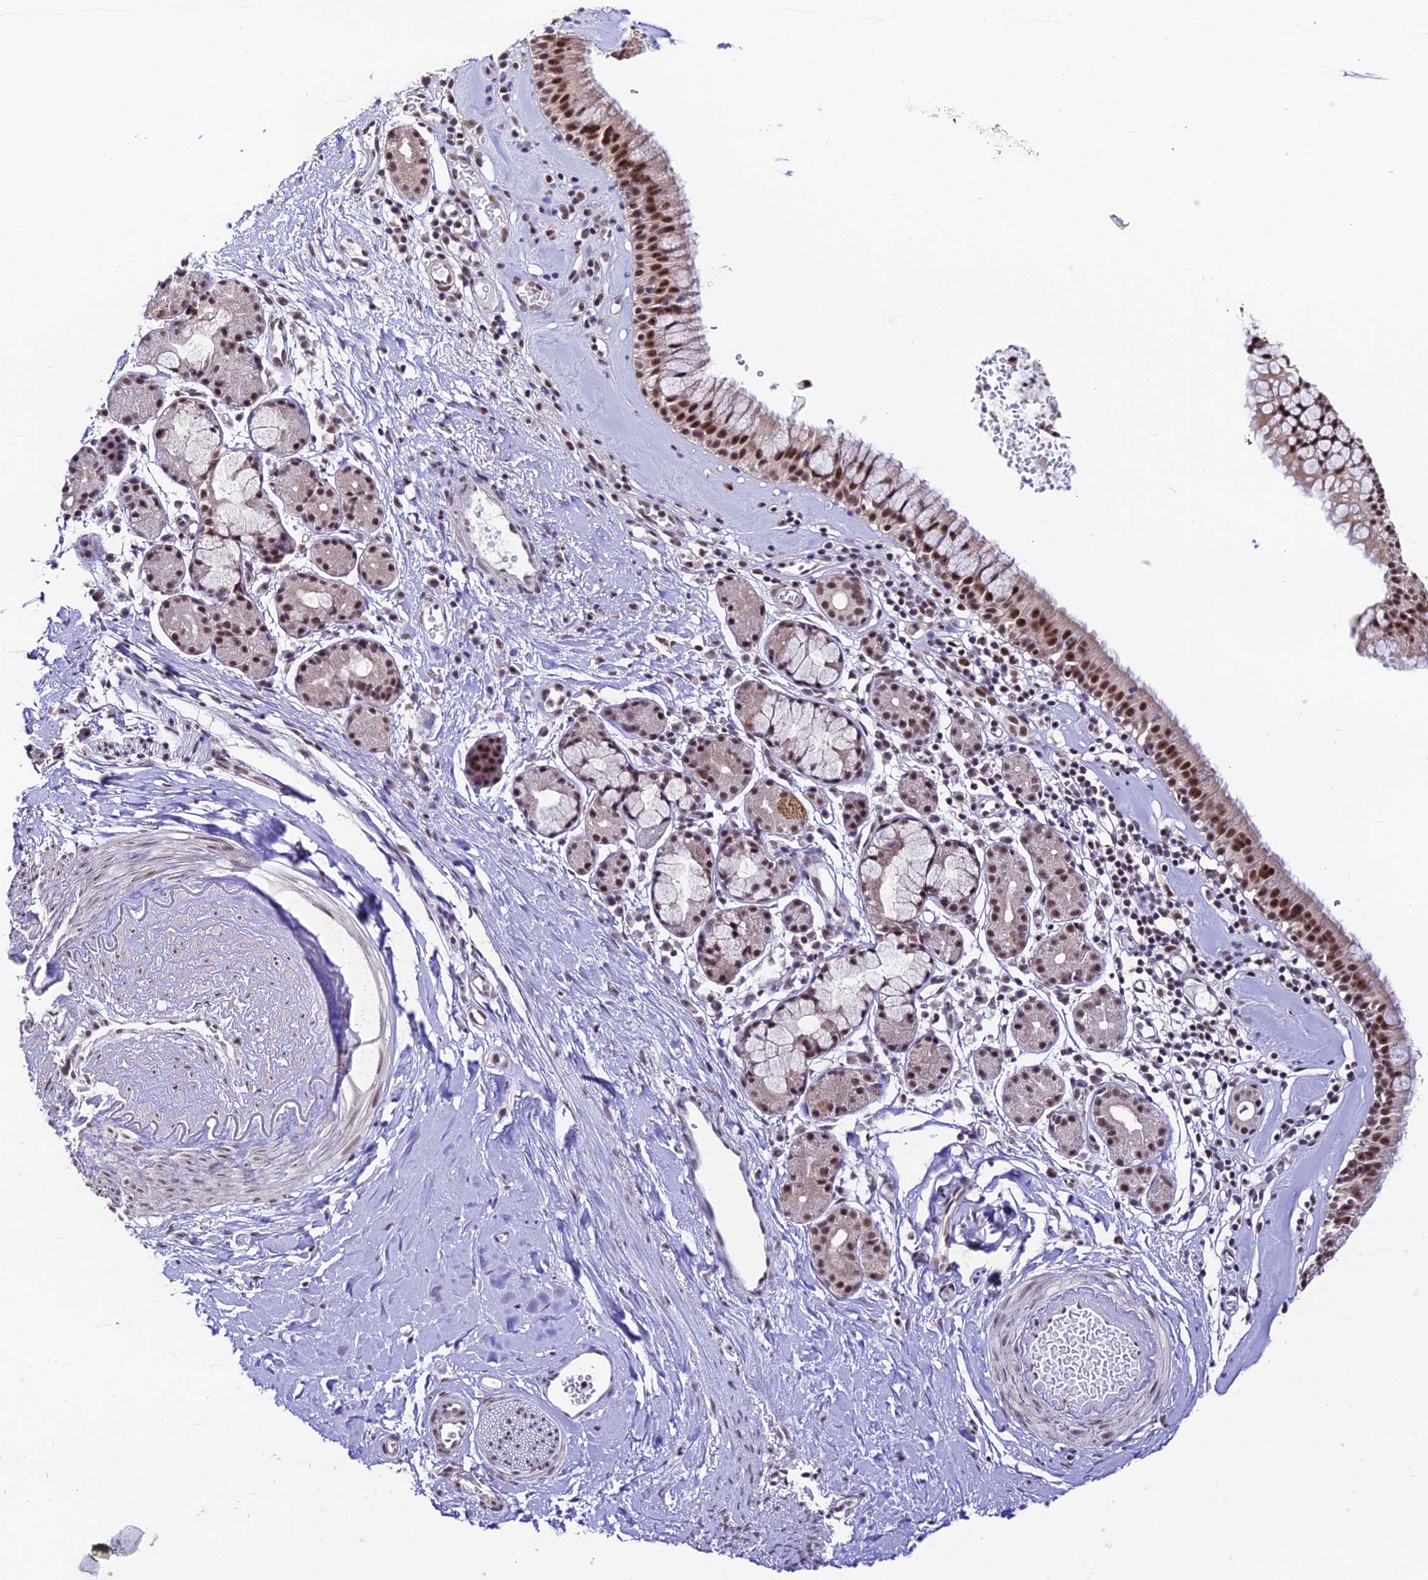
{"staining": {"intensity": "moderate", "quantity": ">75%", "location": "nuclear"}, "tissue": "nasopharynx", "cell_type": "Respiratory epithelial cells", "image_type": "normal", "snomed": [{"axis": "morphology", "description": "Normal tissue, NOS"}, {"axis": "topography", "description": "Nasopharynx"}], "caption": "Protein expression by IHC shows moderate nuclear positivity in approximately >75% of respiratory epithelial cells in unremarkable nasopharynx.", "gene": "THOC7", "patient": {"sex": "male", "age": 82}}